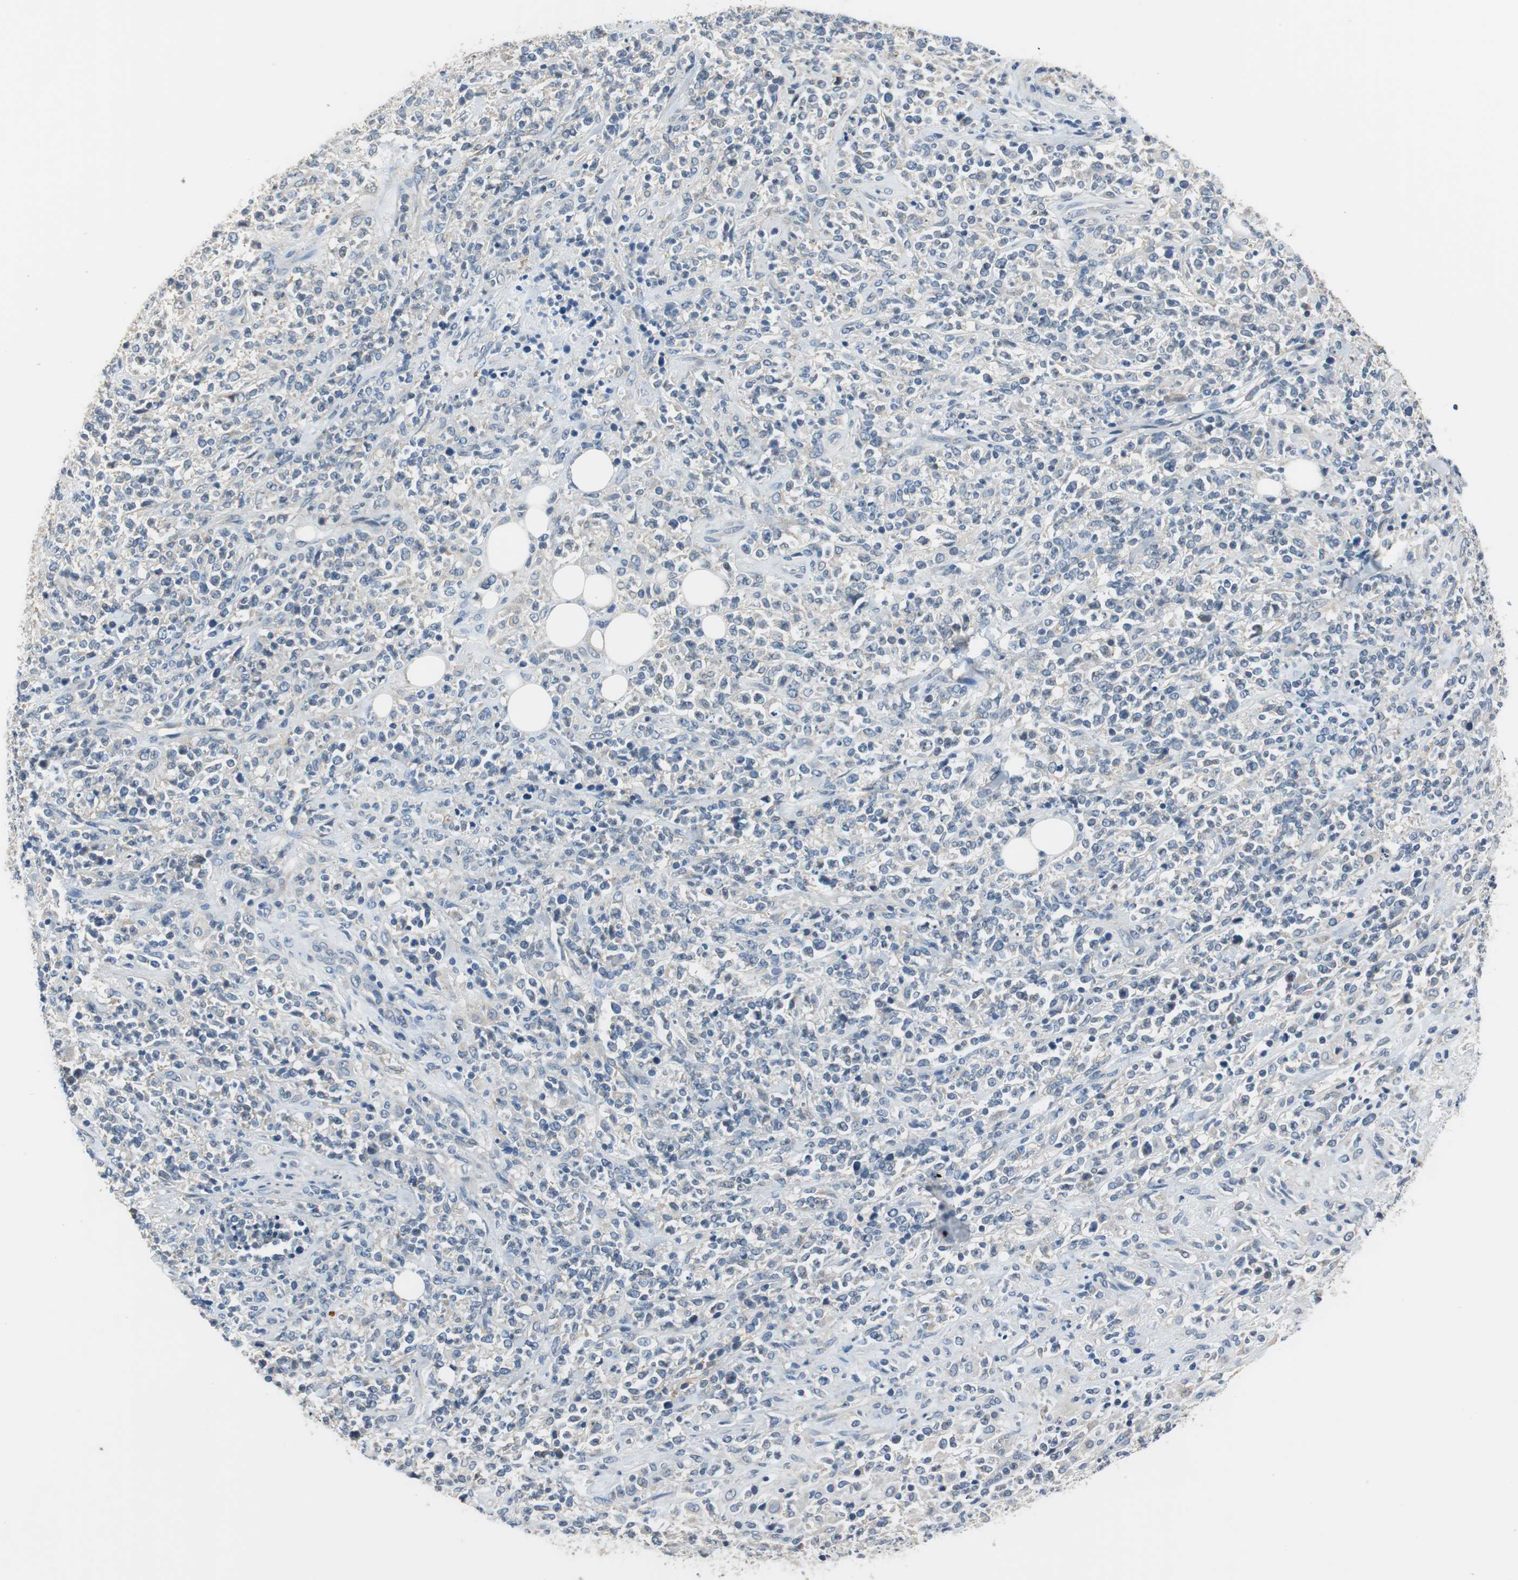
{"staining": {"intensity": "negative", "quantity": "none", "location": "none"}, "tissue": "lymphoma", "cell_type": "Tumor cells", "image_type": "cancer", "snomed": [{"axis": "morphology", "description": "Malignant lymphoma, non-Hodgkin's type, High grade"}, {"axis": "topography", "description": "Soft tissue"}], "caption": "Immunohistochemical staining of human lymphoma reveals no significant expression in tumor cells.", "gene": "ALDH4A1", "patient": {"sex": "male", "age": 18}}